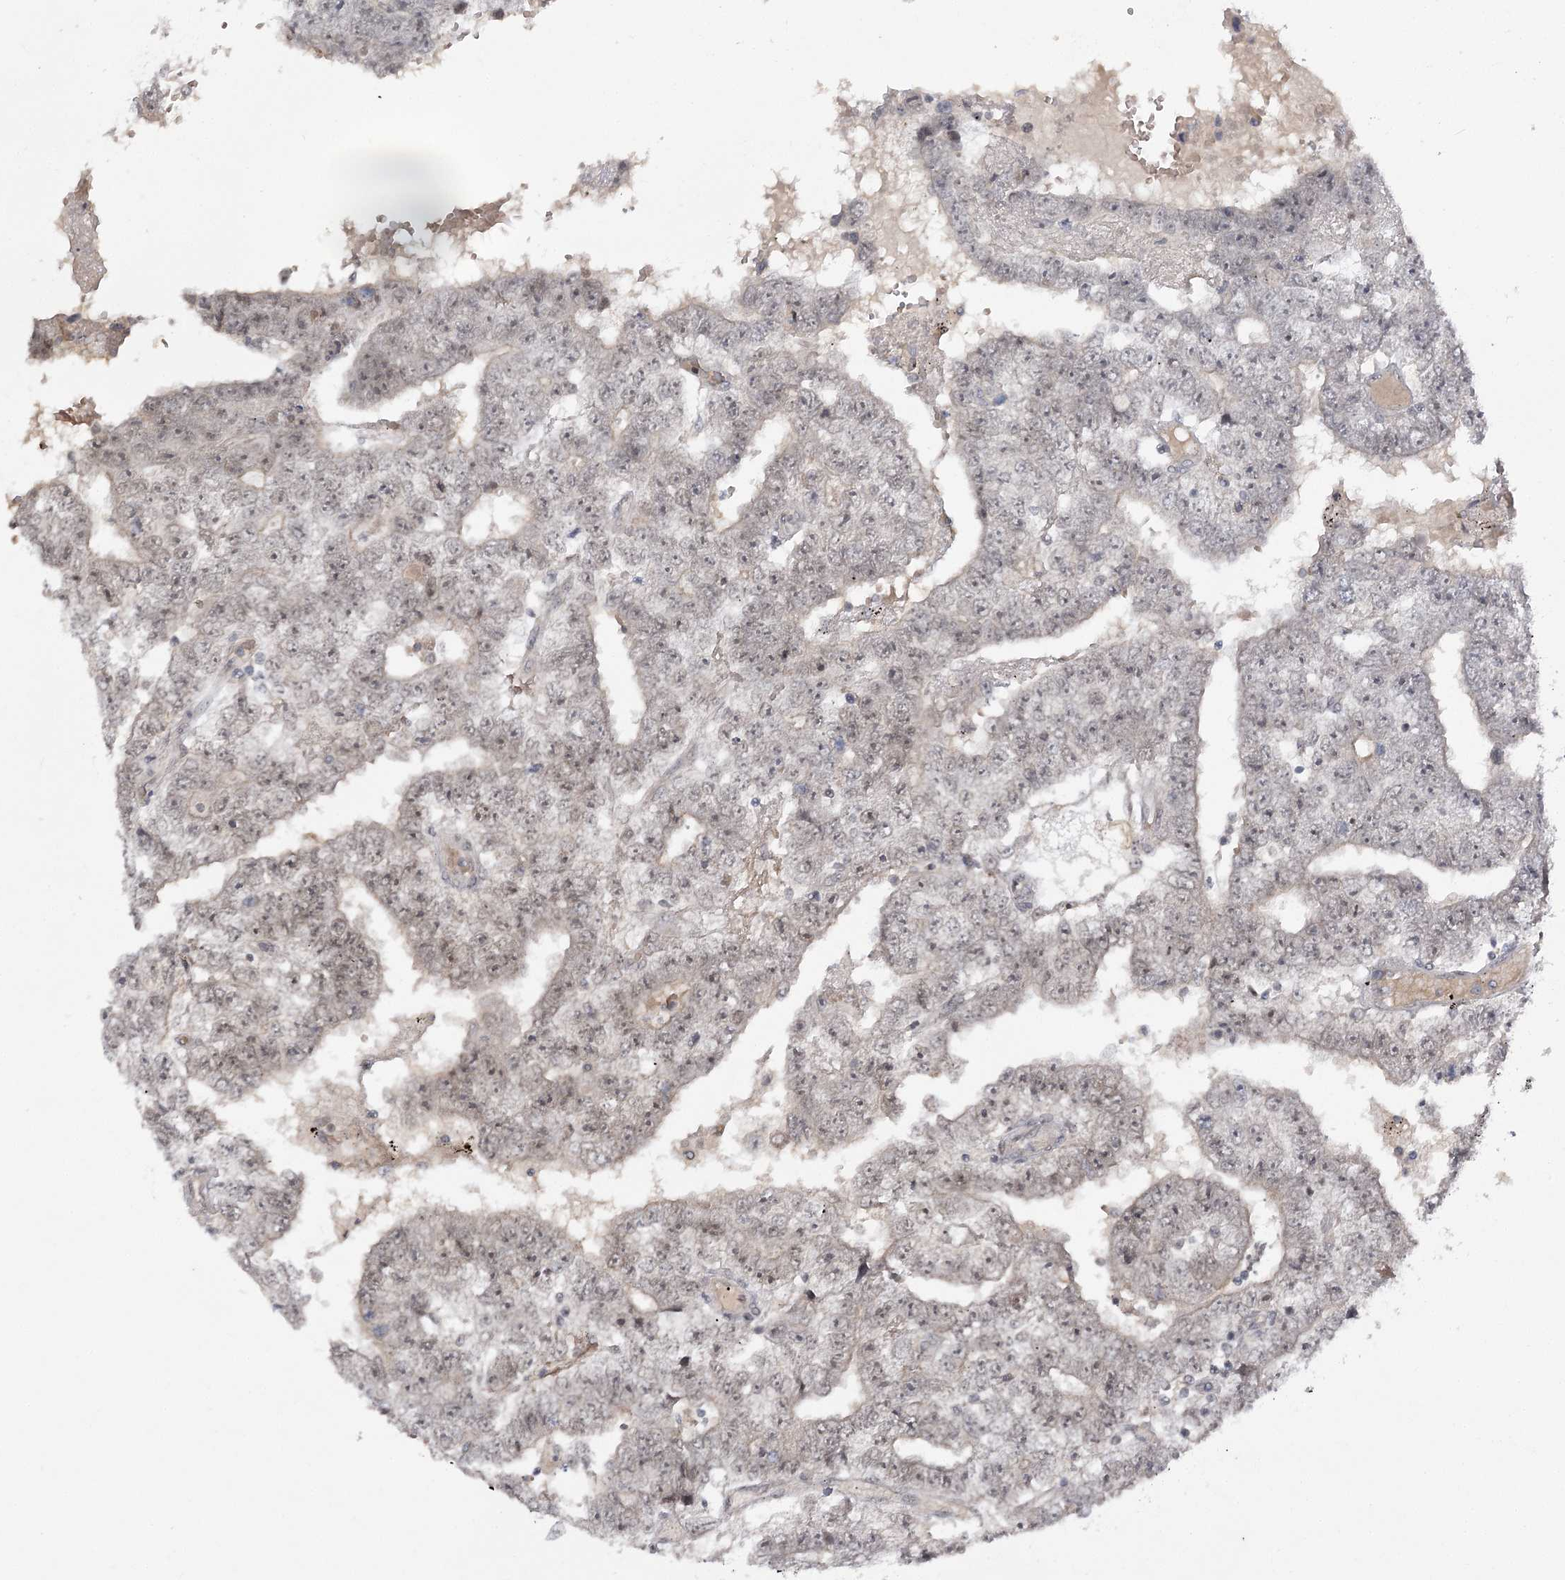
{"staining": {"intensity": "moderate", "quantity": "<25%", "location": "nuclear"}, "tissue": "testis cancer", "cell_type": "Tumor cells", "image_type": "cancer", "snomed": [{"axis": "morphology", "description": "Carcinoma, Embryonal, NOS"}, {"axis": "topography", "description": "Testis"}], "caption": "Immunohistochemistry (IHC) histopathology image of testis embryonal carcinoma stained for a protein (brown), which demonstrates low levels of moderate nuclear expression in about <25% of tumor cells.", "gene": "HELQ", "patient": {"sex": "male", "age": 25}}